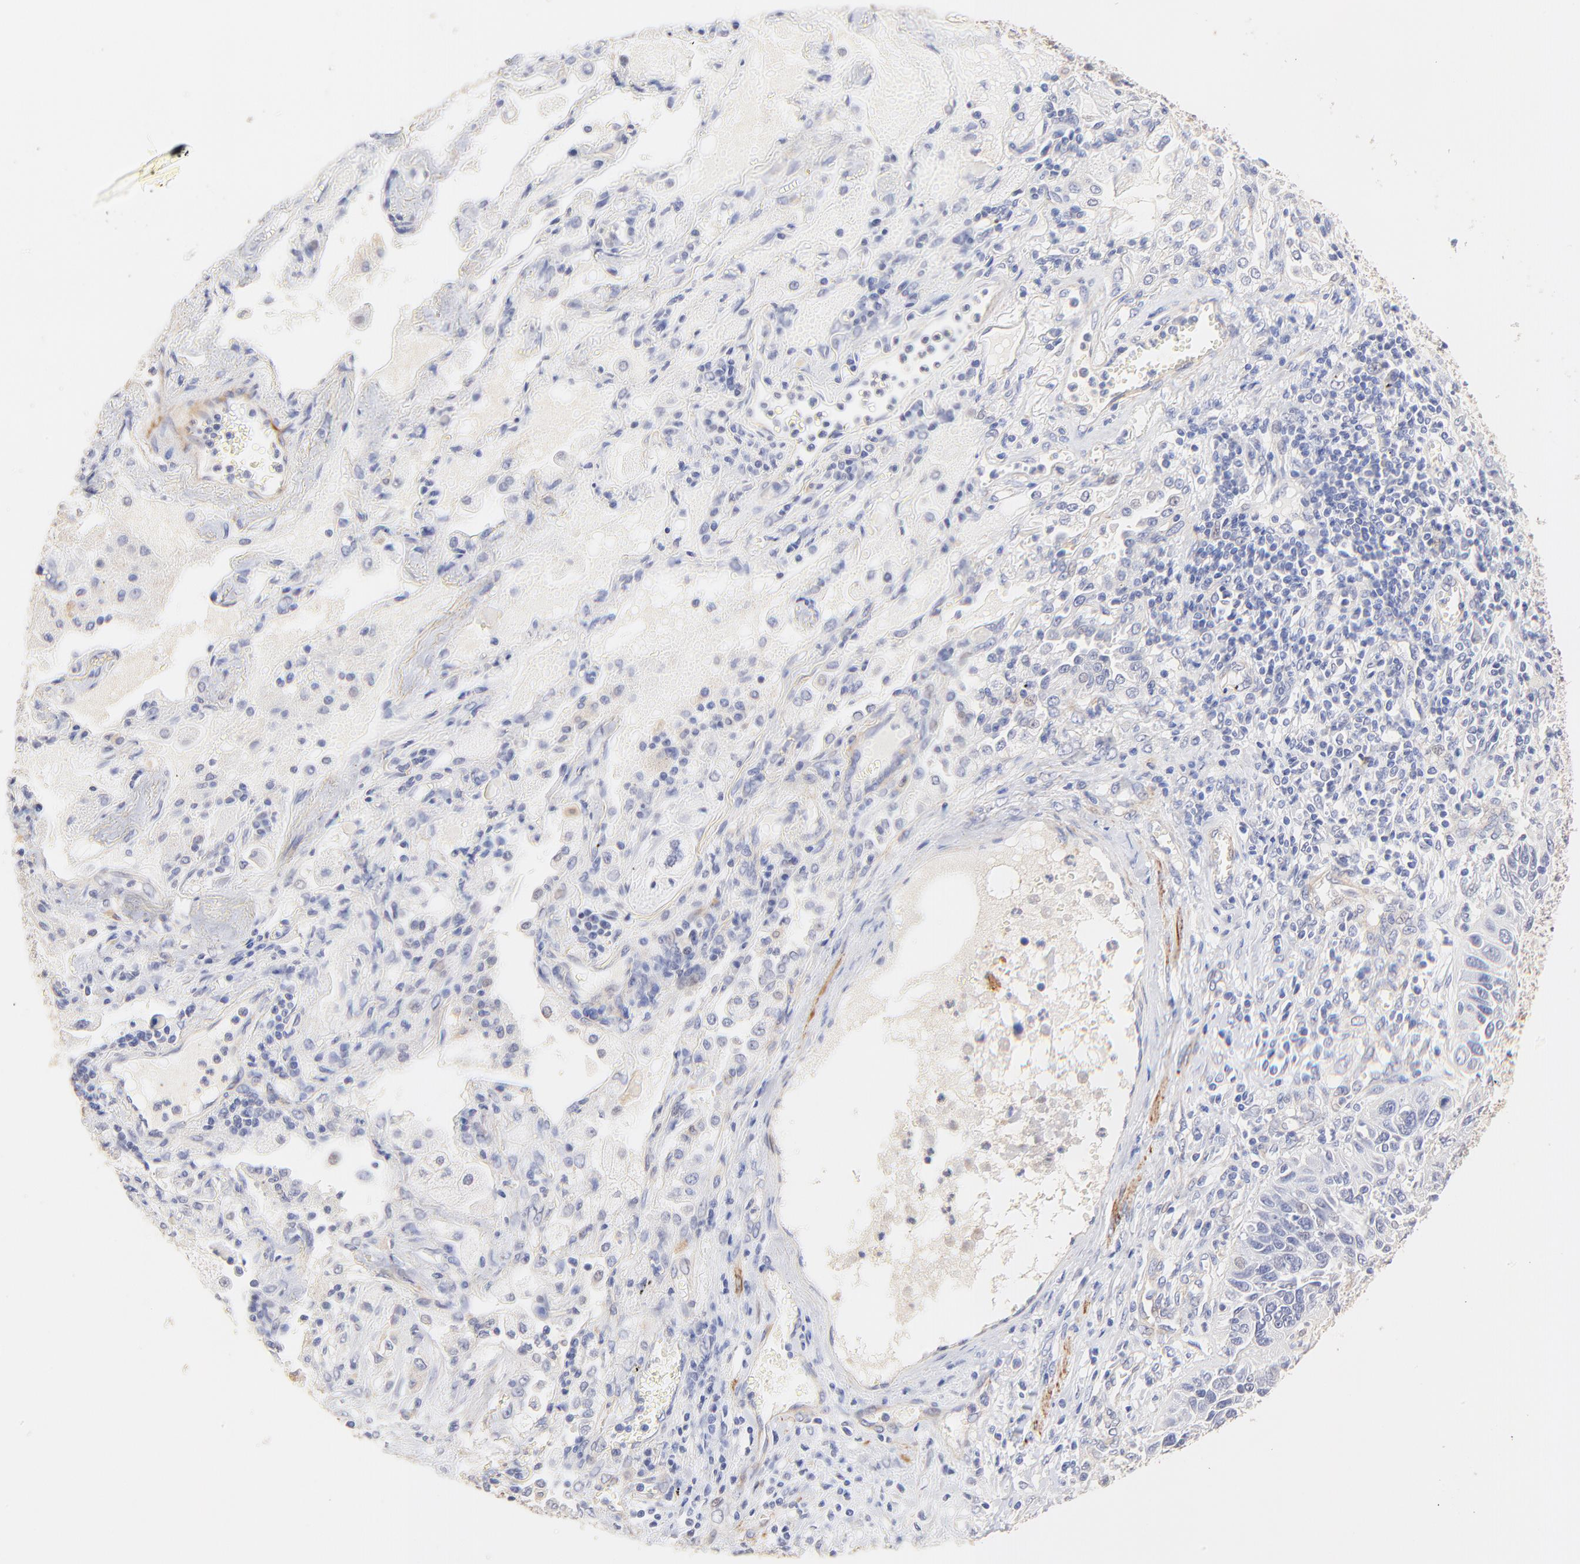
{"staining": {"intensity": "negative", "quantity": "none", "location": "none"}, "tissue": "lung cancer", "cell_type": "Tumor cells", "image_type": "cancer", "snomed": [{"axis": "morphology", "description": "Squamous cell carcinoma, NOS"}, {"axis": "topography", "description": "Lung"}], "caption": "Lung cancer stained for a protein using immunohistochemistry demonstrates no staining tumor cells.", "gene": "ACTRT1", "patient": {"sex": "female", "age": 76}}